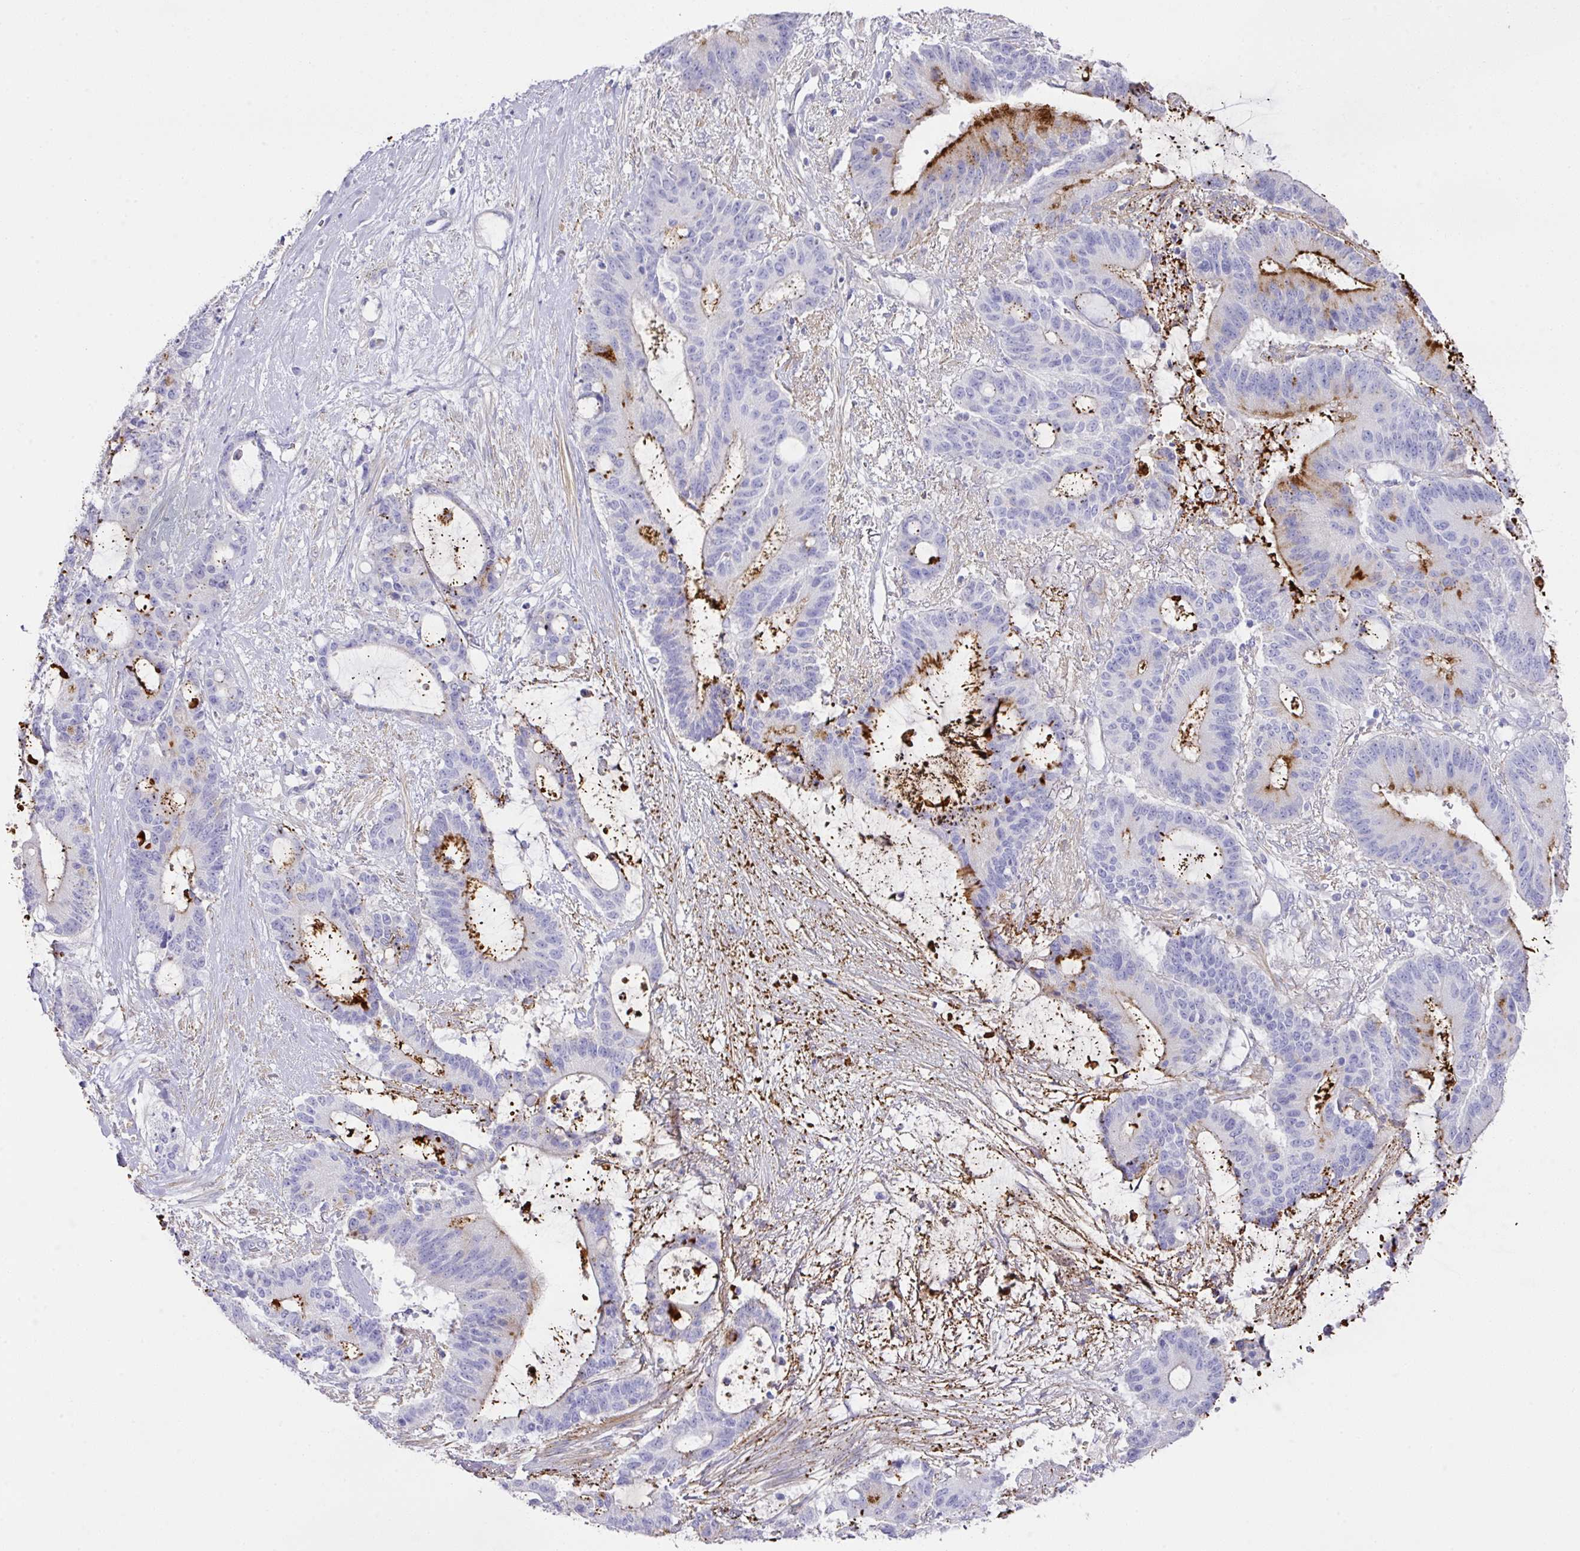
{"staining": {"intensity": "strong", "quantity": "<25%", "location": "cytoplasmic/membranous"}, "tissue": "liver cancer", "cell_type": "Tumor cells", "image_type": "cancer", "snomed": [{"axis": "morphology", "description": "Normal tissue, NOS"}, {"axis": "morphology", "description": "Cholangiocarcinoma"}, {"axis": "topography", "description": "Liver"}, {"axis": "topography", "description": "Peripheral nerve tissue"}], "caption": "Immunohistochemistry (IHC) histopathology image of human liver cholangiocarcinoma stained for a protein (brown), which displays medium levels of strong cytoplasmic/membranous positivity in approximately <25% of tumor cells.", "gene": "TARM1", "patient": {"sex": "female", "age": 73}}